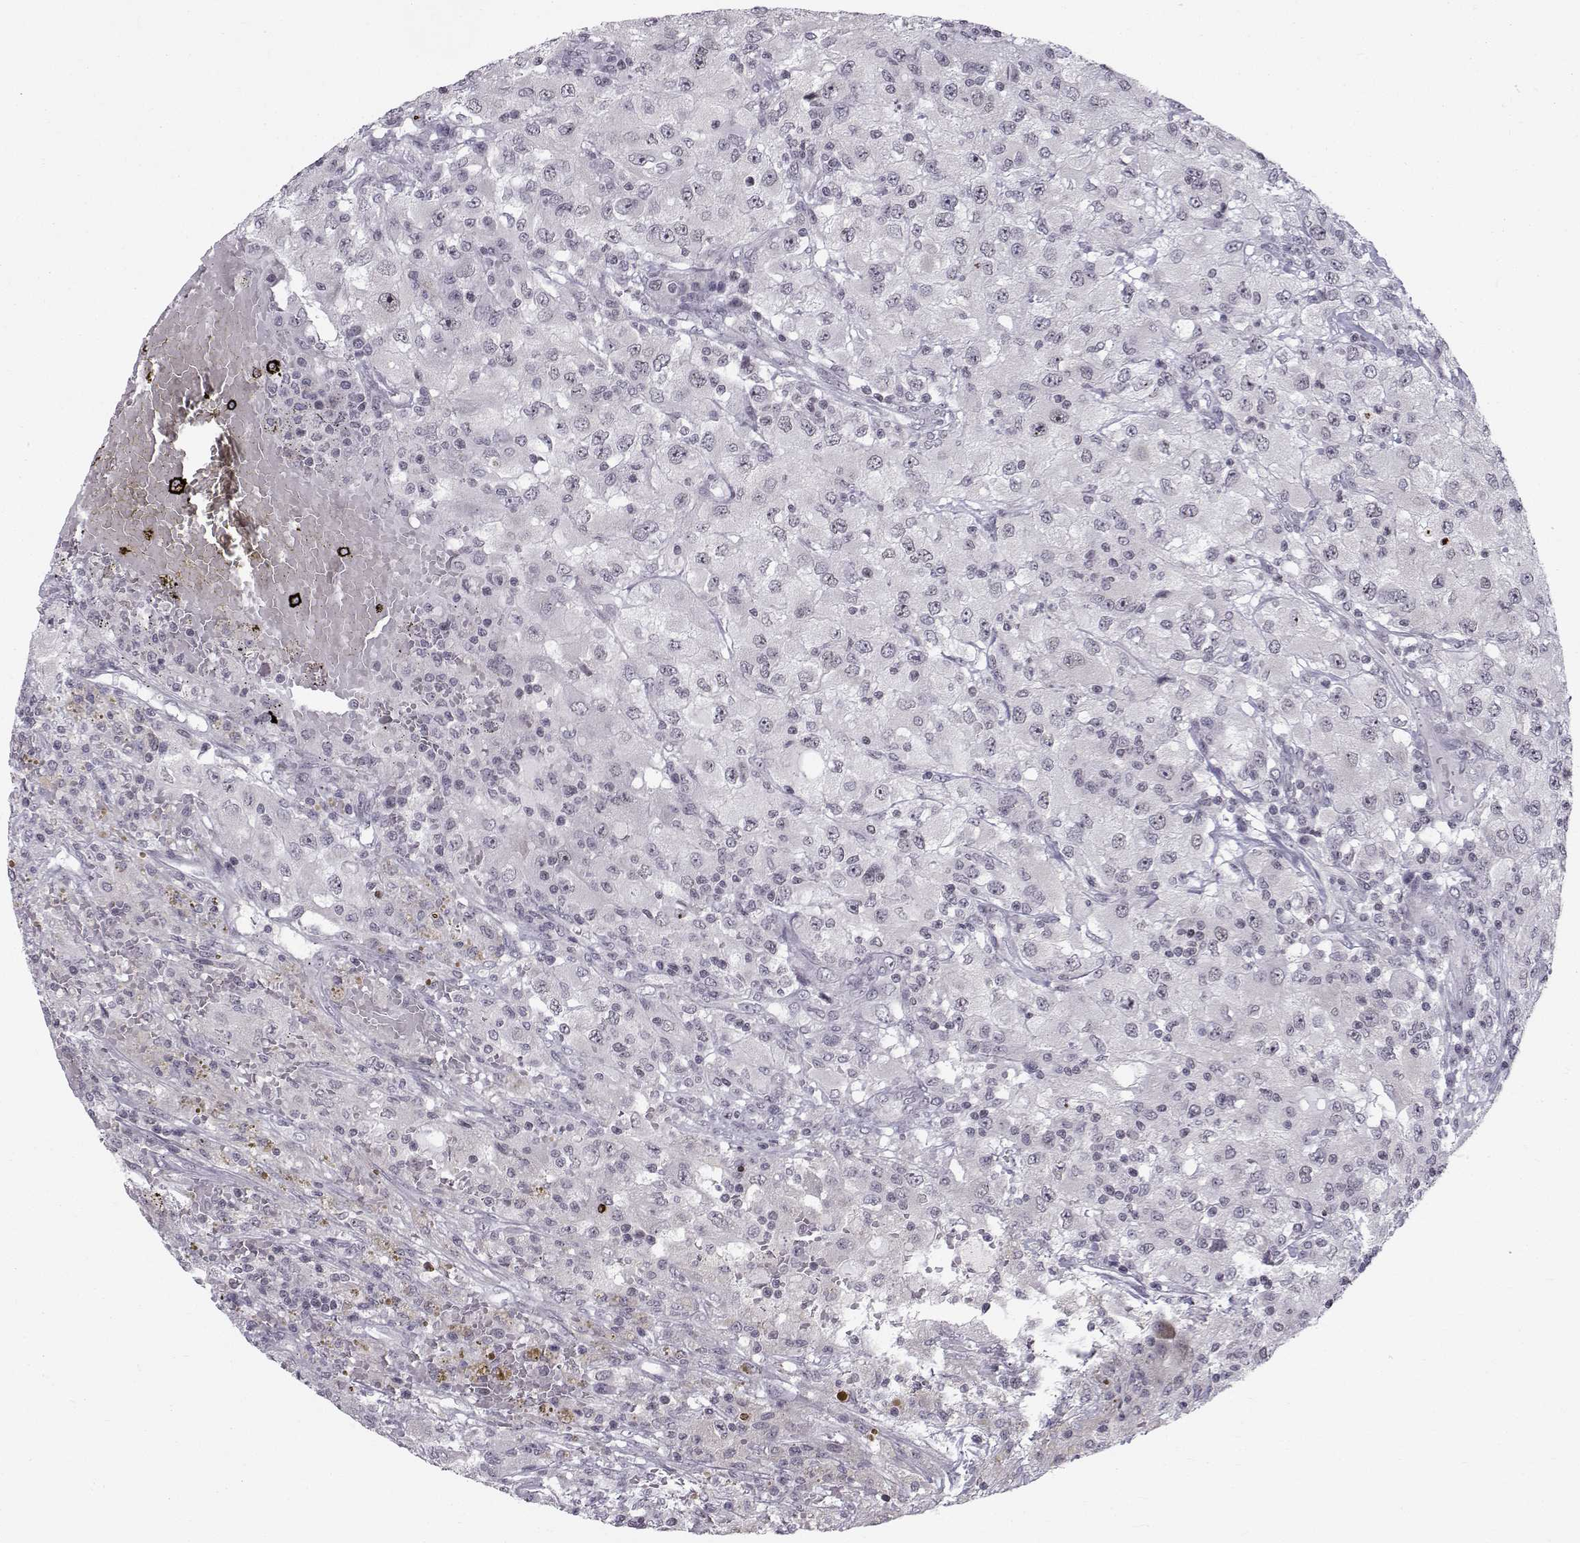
{"staining": {"intensity": "negative", "quantity": "none", "location": "none"}, "tissue": "renal cancer", "cell_type": "Tumor cells", "image_type": "cancer", "snomed": [{"axis": "morphology", "description": "Adenocarcinoma, NOS"}, {"axis": "topography", "description": "Kidney"}], "caption": "The photomicrograph exhibits no significant positivity in tumor cells of renal cancer (adenocarcinoma). (Stains: DAB immunohistochemistry with hematoxylin counter stain, Microscopy: brightfield microscopy at high magnification).", "gene": "MARCHF4", "patient": {"sex": "female", "age": 67}}